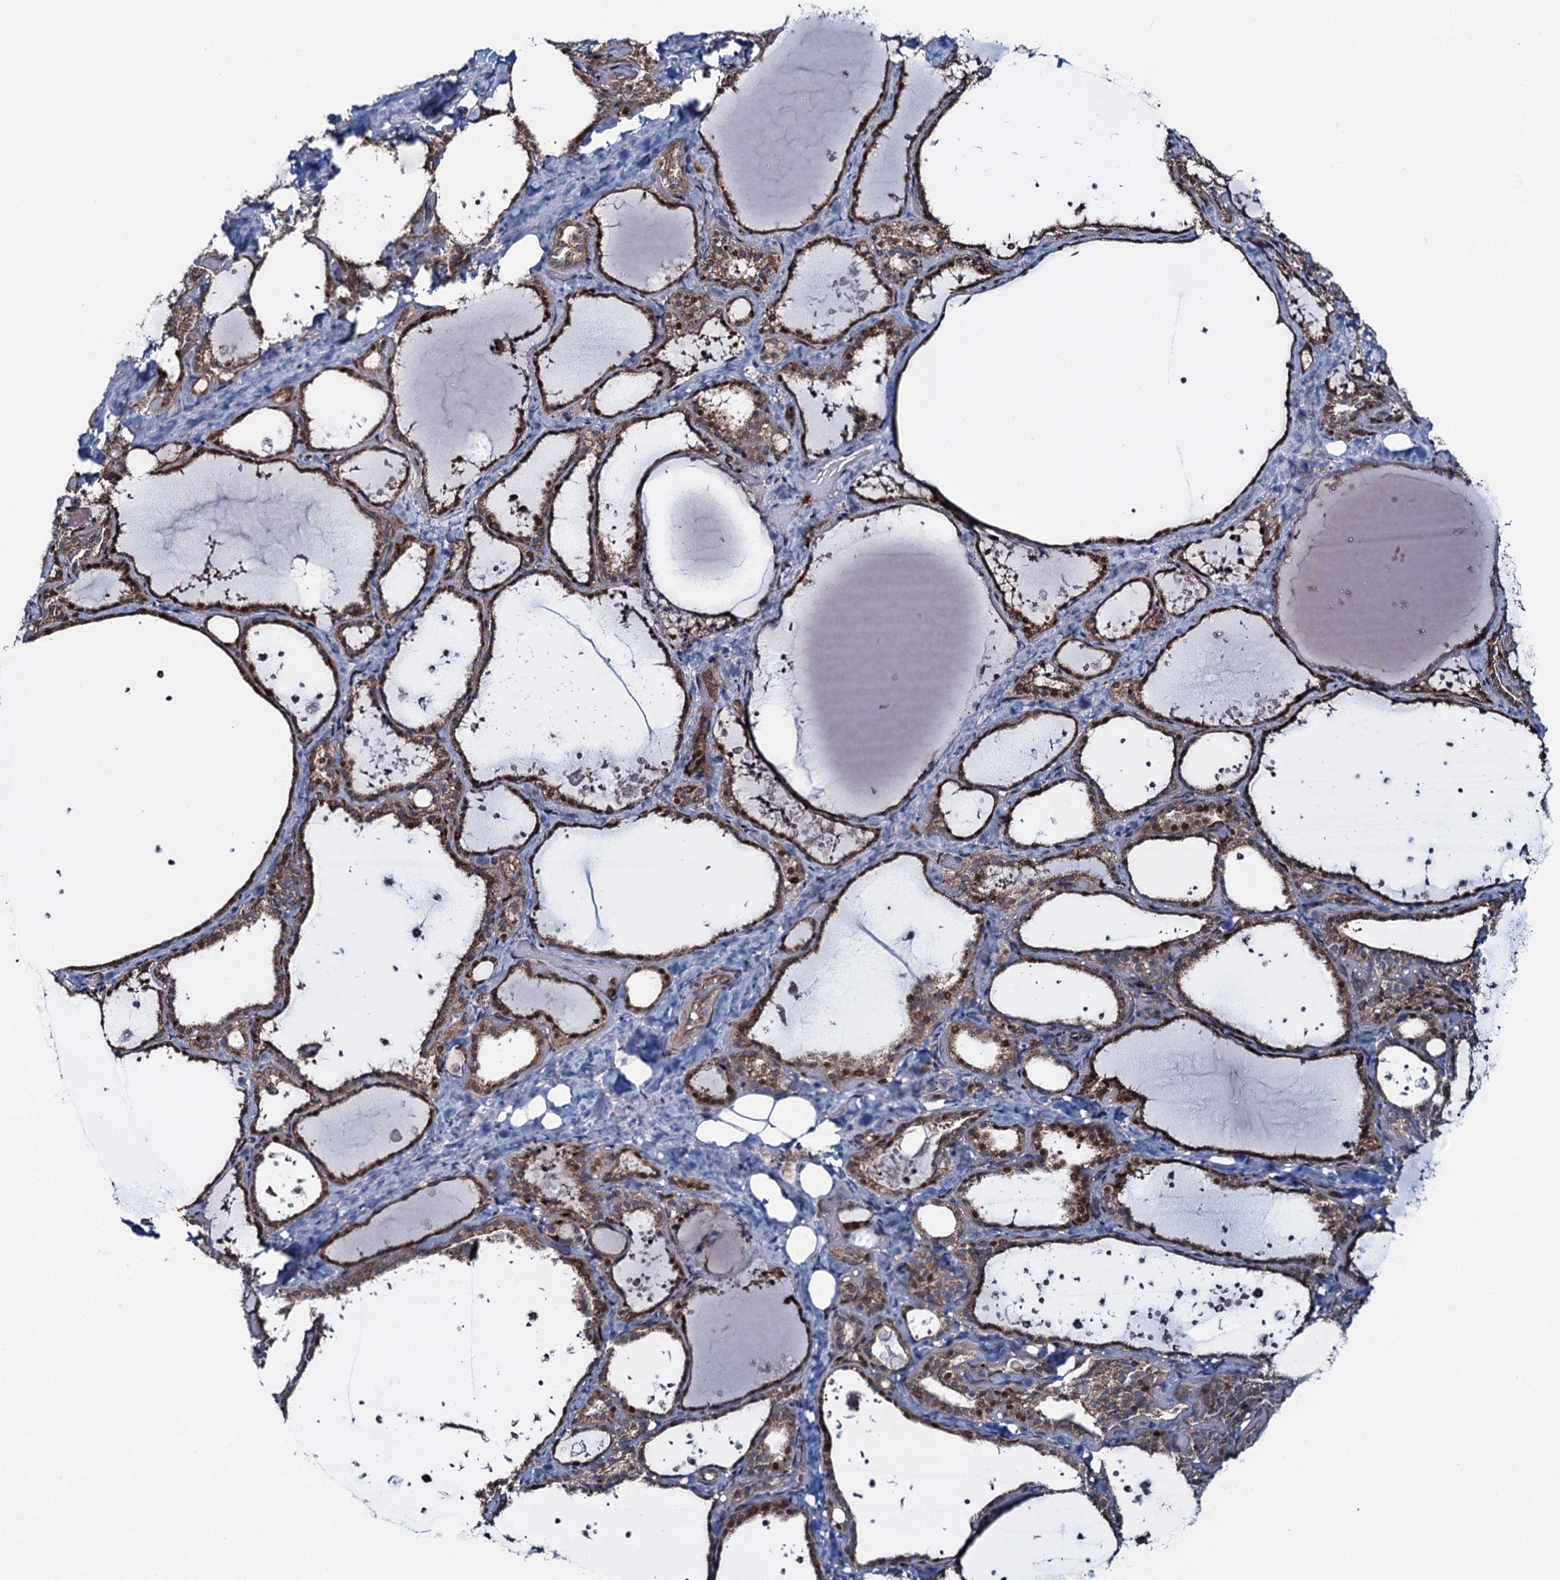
{"staining": {"intensity": "moderate", "quantity": ">75%", "location": "cytoplasmic/membranous"}, "tissue": "thyroid gland", "cell_type": "Glandular cells", "image_type": "normal", "snomed": [{"axis": "morphology", "description": "Normal tissue, NOS"}, {"axis": "topography", "description": "Thyroid gland"}], "caption": "An image of human thyroid gland stained for a protein reveals moderate cytoplasmic/membranous brown staining in glandular cells.", "gene": "CCDC102A", "patient": {"sex": "female", "age": 44}}